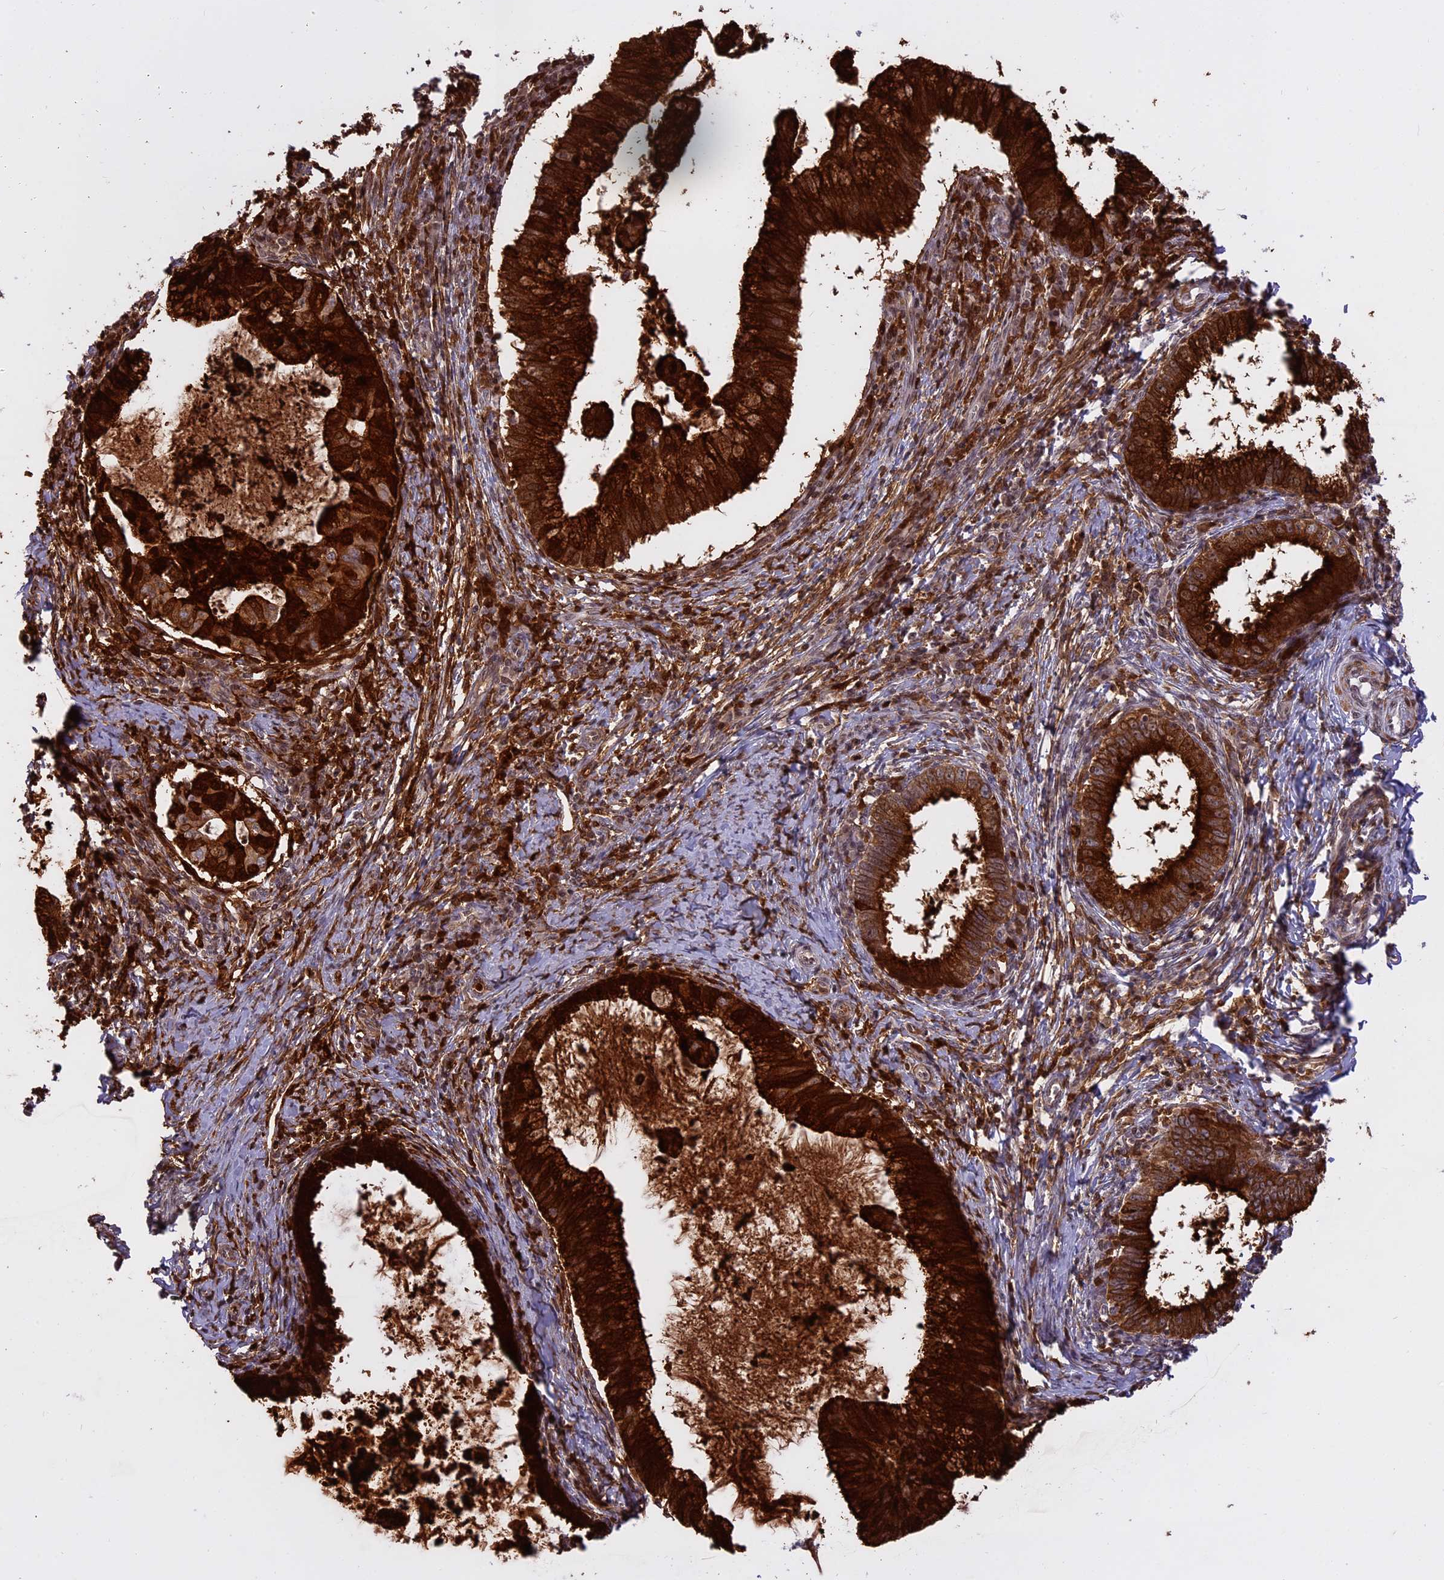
{"staining": {"intensity": "strong", "quantity": ">75%", "location": "cytoplasmic/membranous"}, "tissue": "cervical cancer", "cell_type": "Tumor cells", "image_type": "cancer", "snomed": [{"axis": "morphology", "description": "Adenocarcinoma, NOS"}, {"axis": "topography", "description": "Cervix"}], "caption": "DAB (3,3'-diaminobenzidine) immunohistochemical staining of human cervical cancer (adenocarcinoma) exhibits strong cytoplasmic/membranous protein positivity in approximately >75% of tumor cells.", "gene": "WFDC2", "patient": {"sex": "female", "age": 36}}